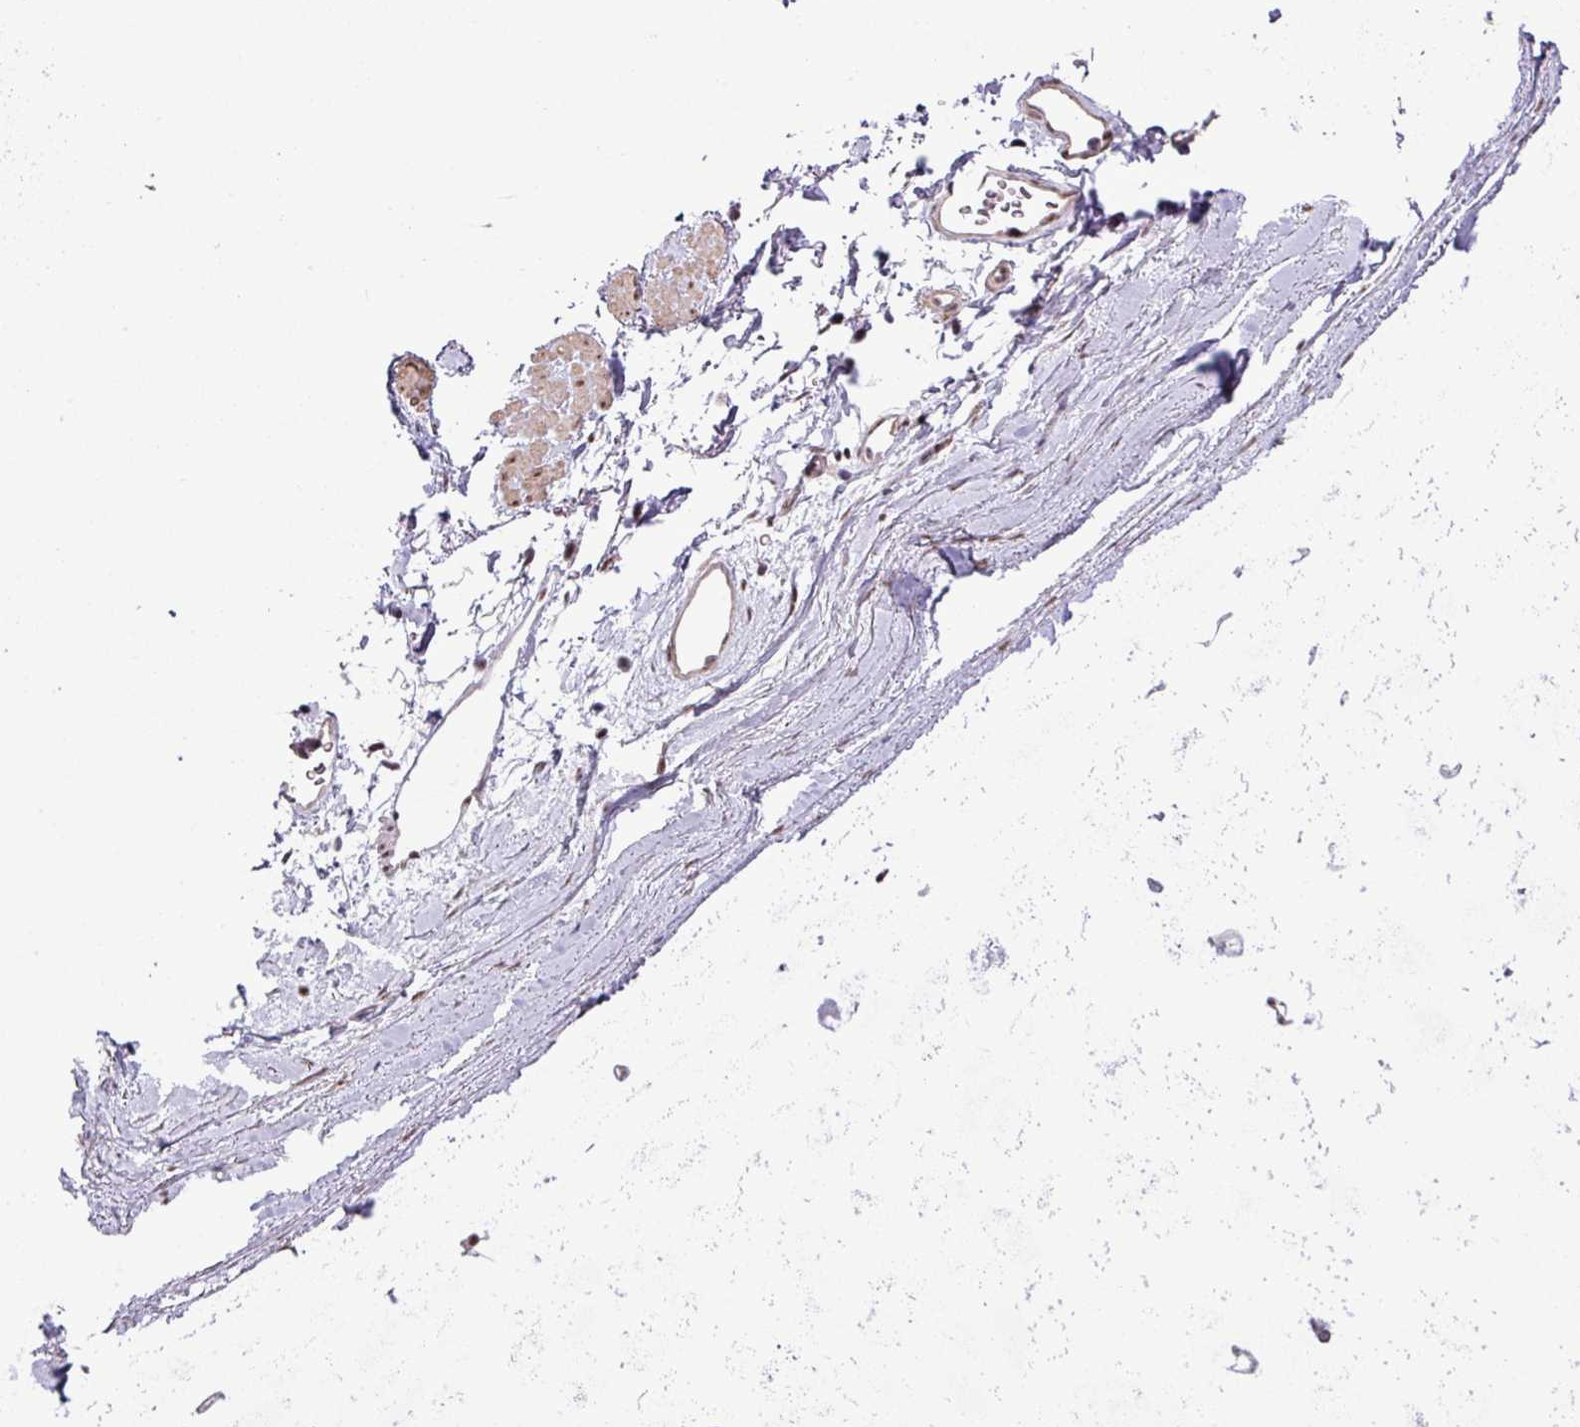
{"staining": {"intensity": "negative", "quantity": "none", "location": "none"}, "tissue": "soft tissue", "cell_type": "Chondrocytes", "image_type": "normal", "snomed": [{"axis": "morphology", "description": "Normal tissue, NOS"}, {"axis": "topography", "description": "Lymph node"}, {"axis": "topography", "description": "Cartilage tissue"}, {"axis": "topography", "description": "Bronchus"}], "caption": "IHC image of unremarkable soft tissue: soft tissue stained with DAB displays no significant protein staining in chondrocytes.", "gene": "ZNF217", "patient": {"sex": "female", "age": 70}}